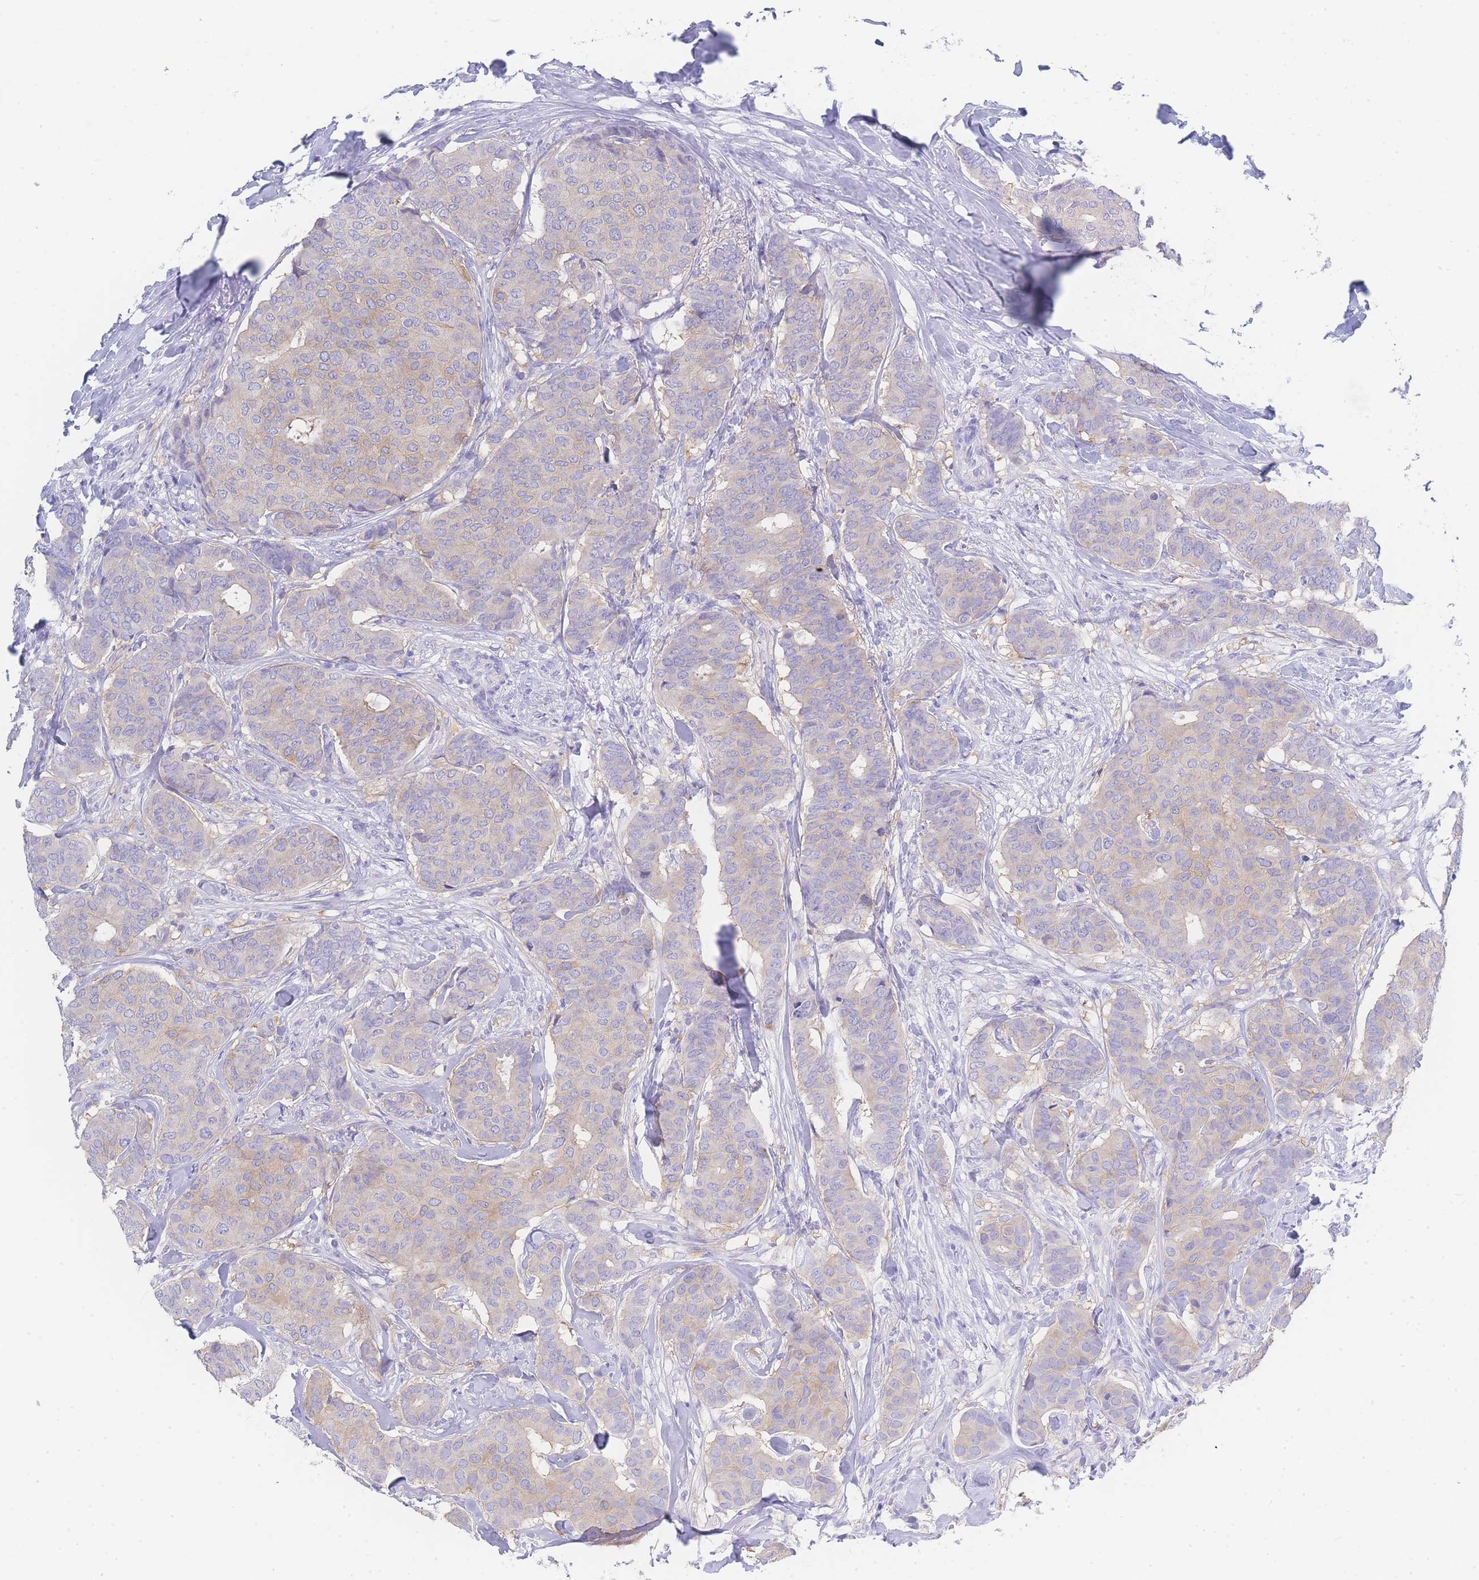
{"staining": {"intensity": "weak", "quantity": "<25%", "location": "cytoplasmic/membranous"}, "tissue": "breast cancer", "cell_type": "Tumor cells", "image_type": "cancer", "snomed": [{"axis": "morphology", "description": "Duct carcinoma"}, {"axis": "topography", "description": "Breast"}], "caption": "IHC image of invasive ductal carcinoma (breast) stained for a protein (brown), which shows no positivity in tumor cells.", "gene": "LZTFL1", "patient": {"sex": "female", "age": 75}}